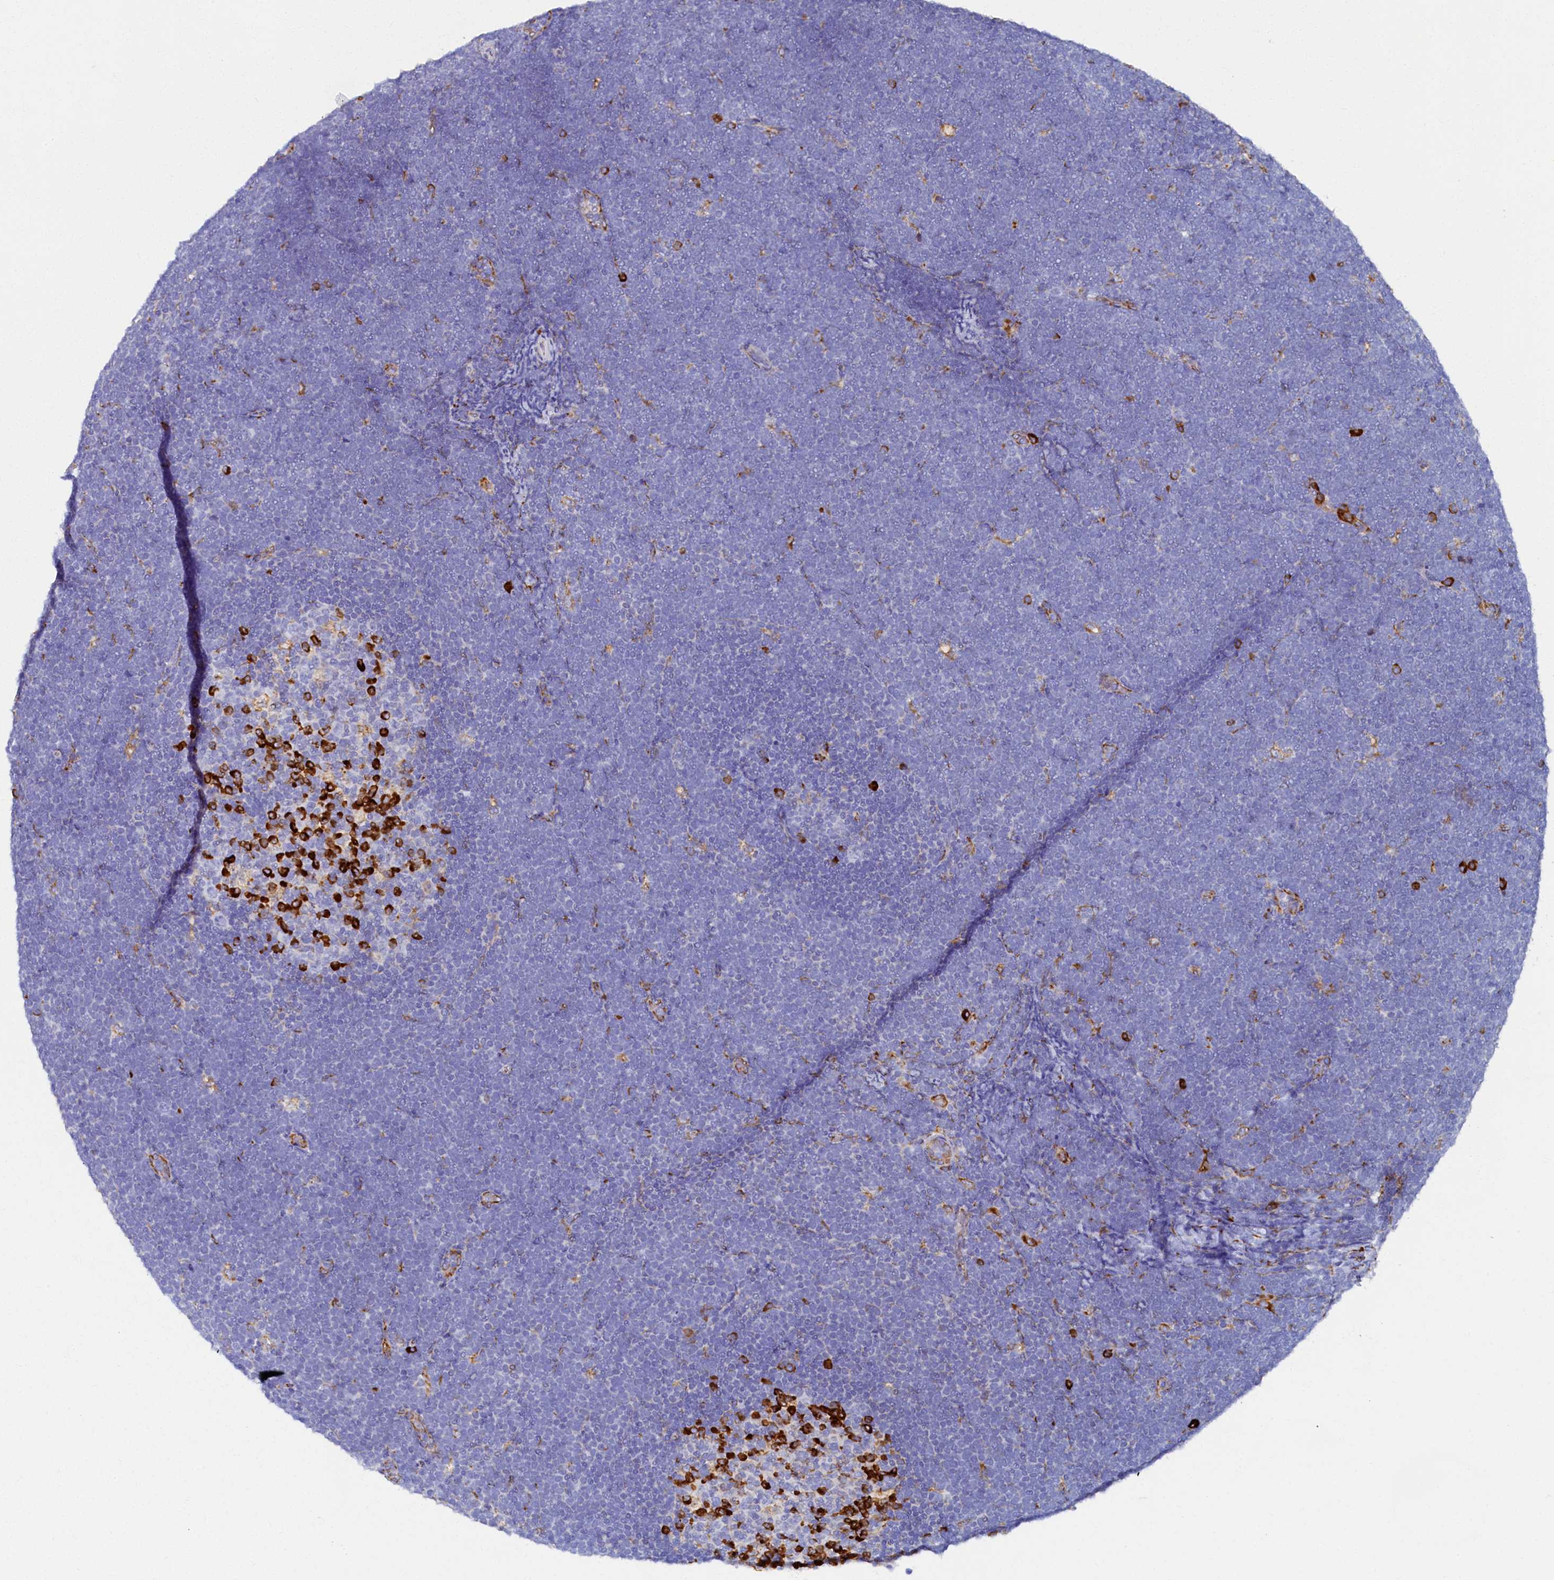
{"staining": {"intensity": "negative", "quantity": "none", "location": "none"}, "tissue": "lymphoma", "cell_type": "Tumor cells", "image_type": "cancer", "snomed": [{"axis": "morphology", "description": "Malignant lymphoma, non-Hodgkin's type, High grade"}, {"axis": "topography", "description": "Lymph node"}], "caption": "DAB immunohistochemical staining of human lymphoma demonstrates no significant expression in tumor cells. (IHC, brightfield microscopy, high magnification).", "gene": "TMEM18", "patient": {"sex": "male", "age": 13}}